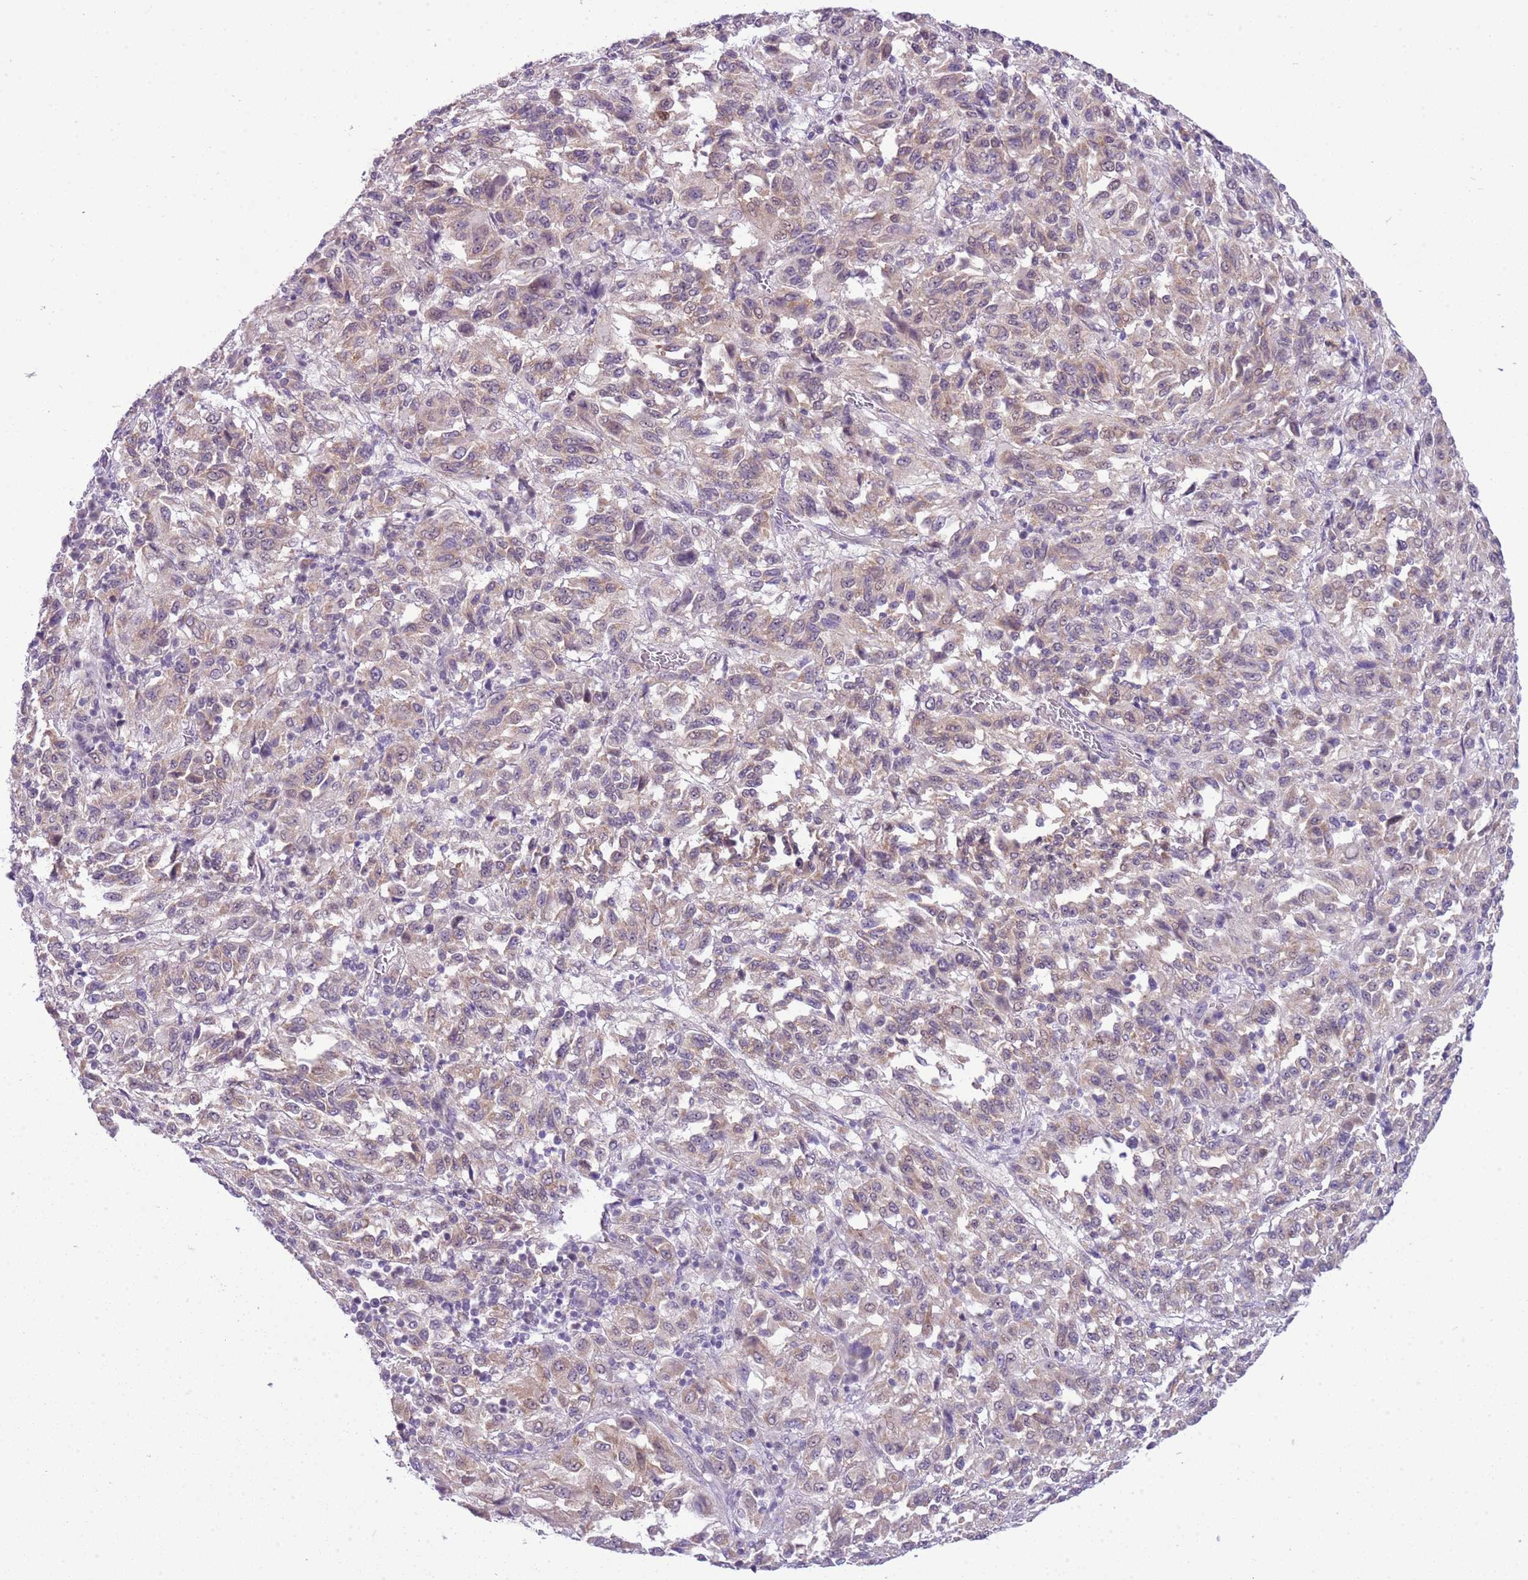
{"staining": {"intensity": "weak", "quantity": "25%-75%", "location": "cytoplasmic/membranous,nuclear"}, "tissue": "melanoma", "cell_type": "Tumor cells", "image_type": "cancer", "snomed": [{"axis": "morphology", "description": "Malignant melanoma, Metastatic site"}, {"axis": "topography", "description": "Lung"}], "caption": "The histopathology image reveals staining of melanoma, revealing weak cytoplasmic/membranous and nuclear protein staining (brown color) within tumor cells. (DAB IHC with brightfield microscopy, high magnification).", "gene": "FAM120C", "patient": {"sex": "male", "age": 64}}